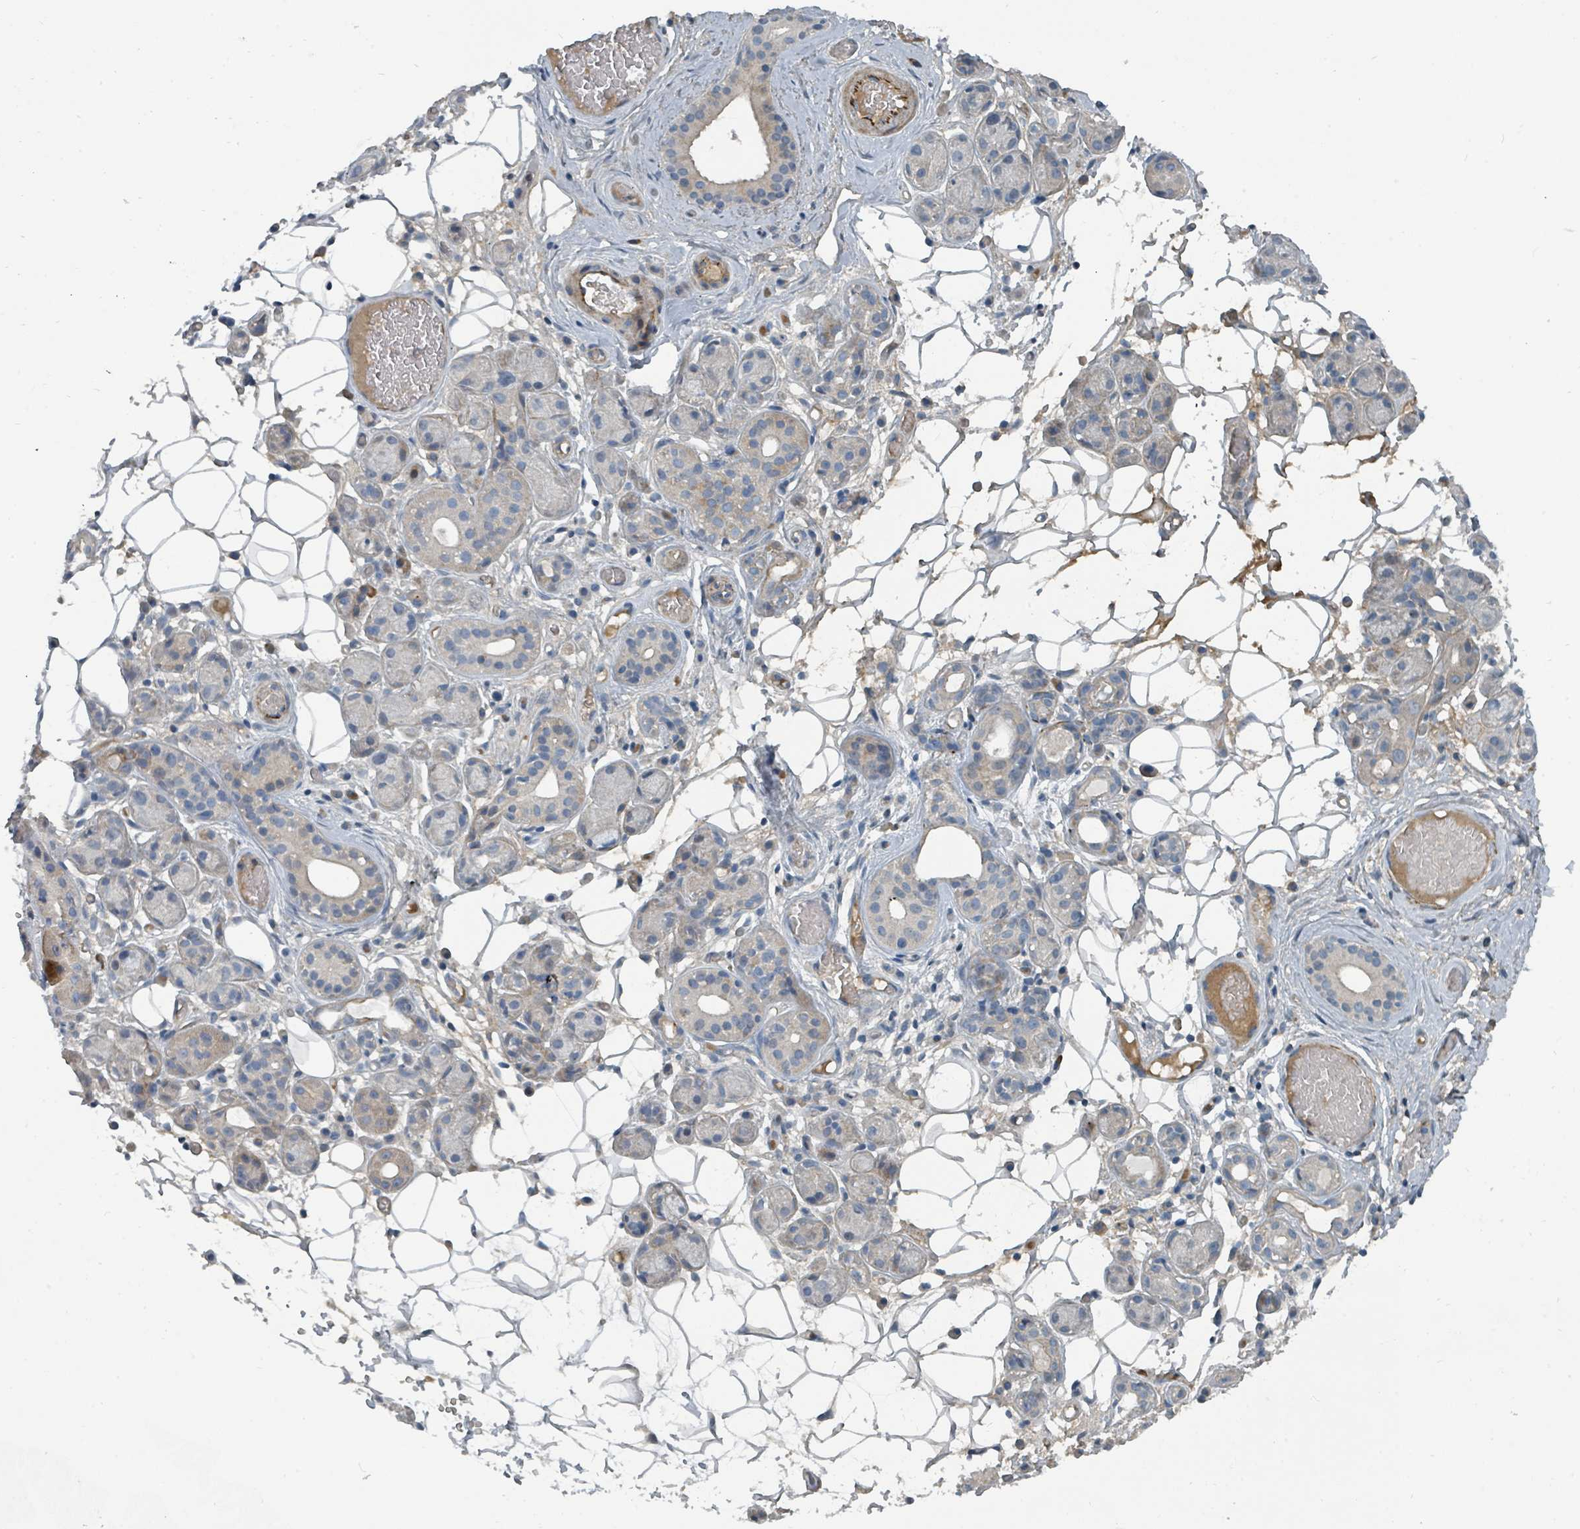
{"staining": {"intensity": "weak", "quantity": "<25%", "location": "cytoplasmic/membranous"}, "tissue": "salivary gland", "cell_type": "Glandular cells", "image_type": "normal", "snomed": [{"axis": "morphology", "description": "Normal tissue, NOS"}, {"axis": "topography", "description": "Salivary gland"}], "caption": "A micrograph of salivary gland stained for a protein reveals no brown staining in glandular cells.", "gene": "SLC44A5", "patient": {"sex": "male", "age": 82}}